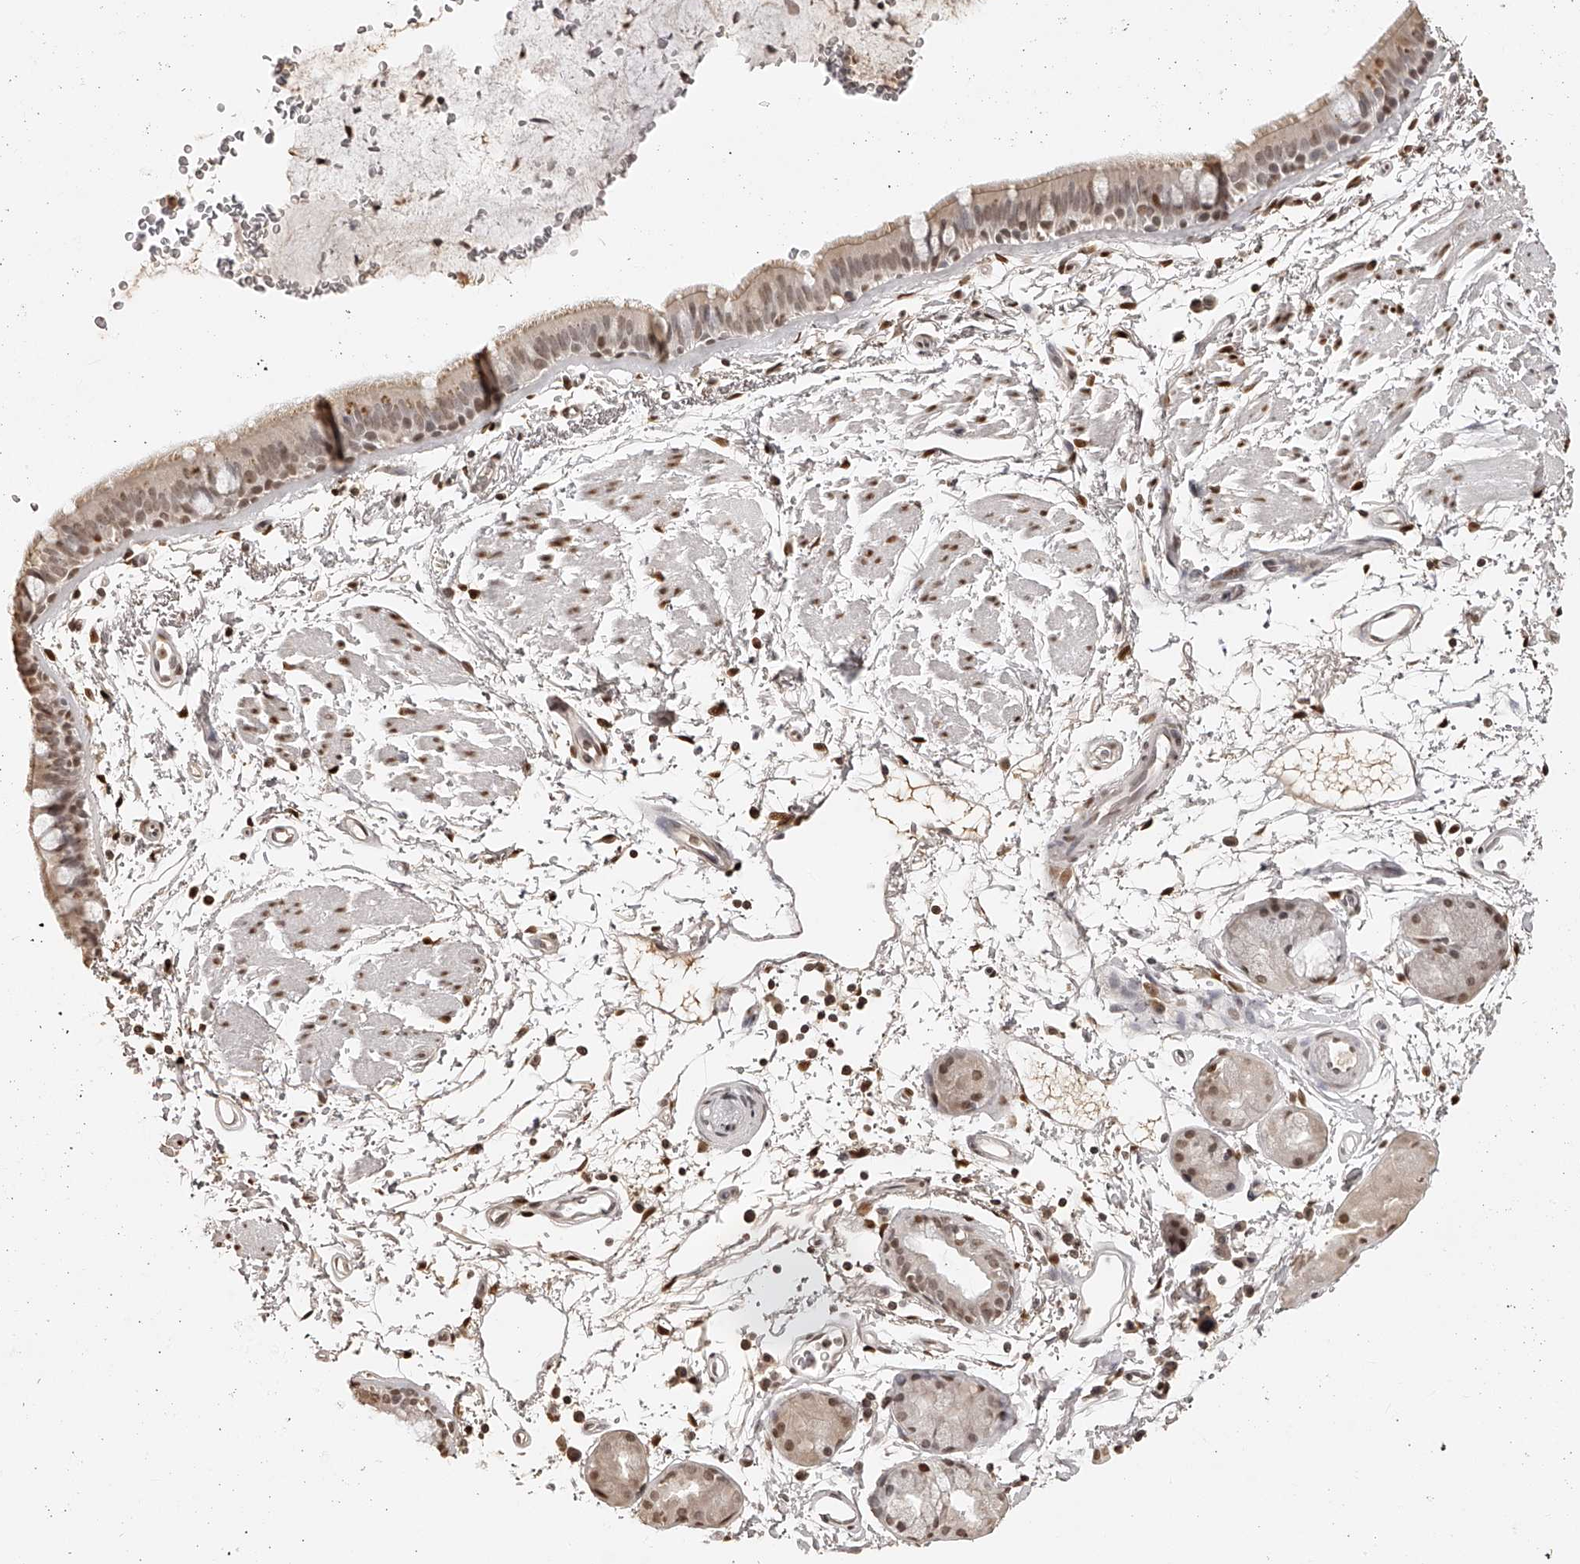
{"staining": {"intensity": "moderate", "quantity": ">75%", "location": "nuclear"}, "tissue": "bronchus", "cell_type": "Respiratory epithelial cells", "image_type": "normal", "snomed": [{"axis": "morphology", "description": "Normal tissue, NOS"}, {"axis": "topography", "description": "Lymph node"}, {"axis": "topography", "description": "Bronchus"}], "caption": "Protein expression by IHC exhibits moderate nuclear positivity in approximately >75% of respiratory epithelial cells in benign bronchus.", "gene": "ZNF503", "patient": {"sex": "female", "age": 70}}